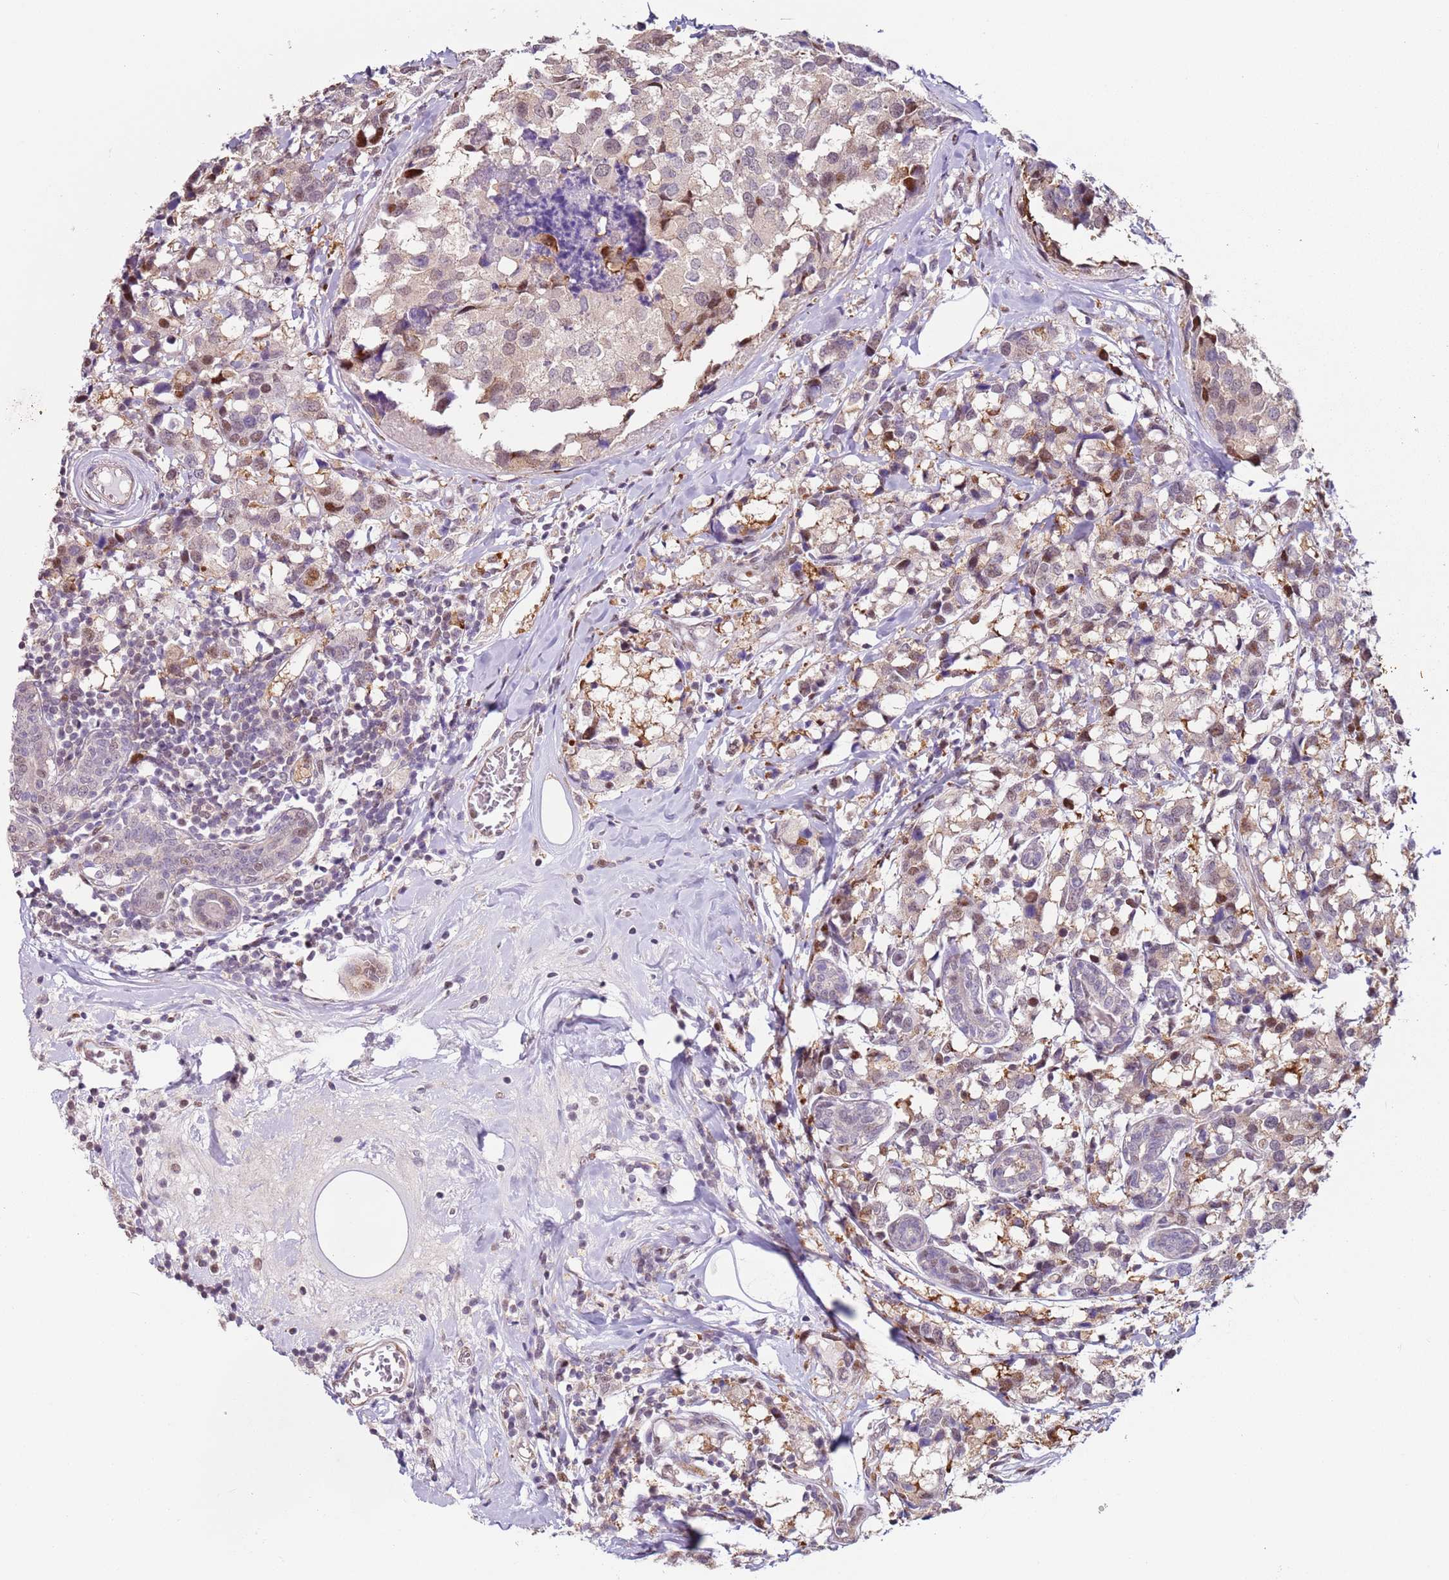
{"staining": {"intensity": "weak", "quantity": "<25%", "location": "nuclear"}, "tissue": "breast cancer", "cell_type": "Tumor cells", "image_type": "cancer", "snomed": [{"axis": "morphology", "description": "Lobular carcinoma"}, {"axis": "topography", "description": "Breast"}], "caption": "Photomicrograph shows no protein positivity in tumor cells of breast lobular carcinoma tissue.", "gene": "PSMD4", "patient": {"sex": "female", "age": 59}}